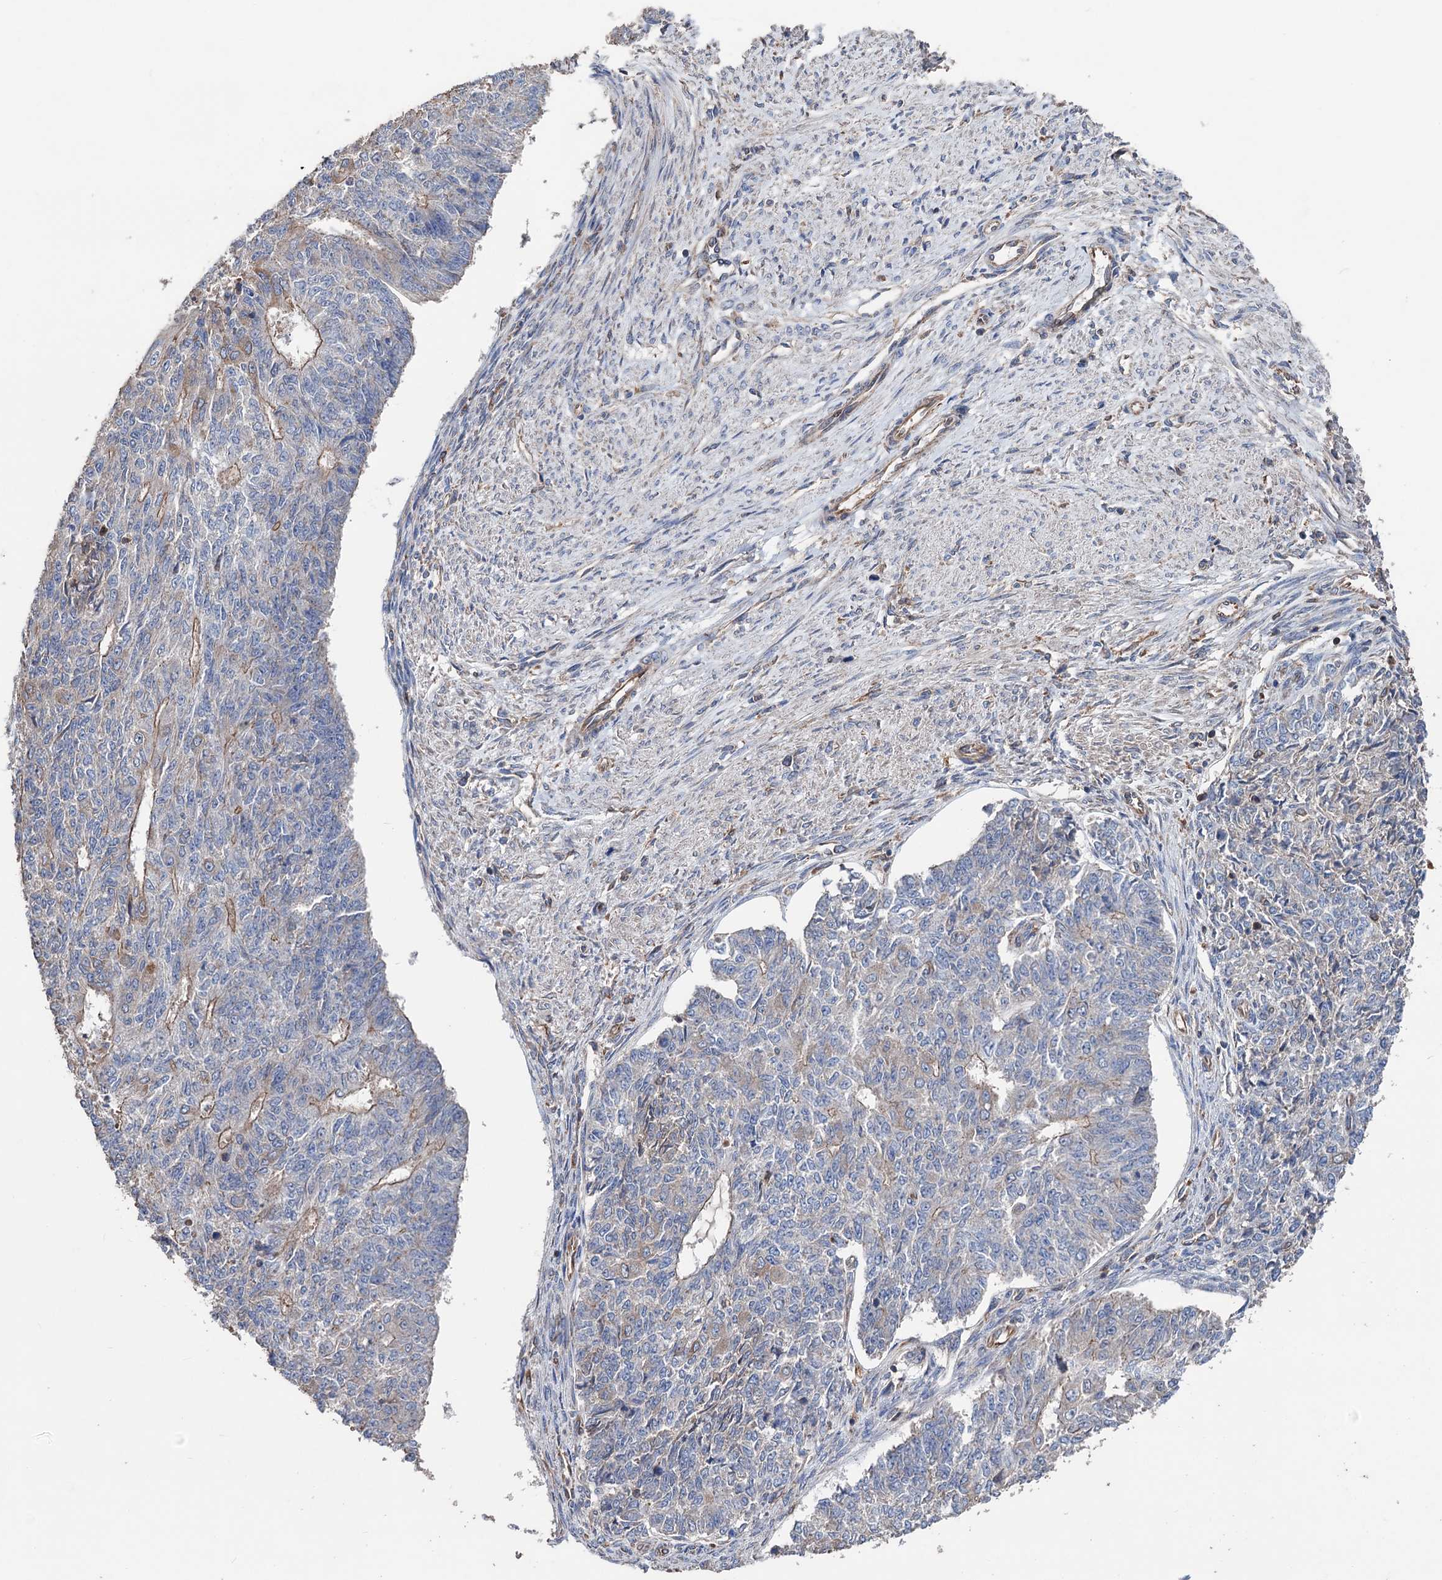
{"staining": {"intensity": "negative", "quantity": "none", "location": "none"}, "tissue": "endometrial cancer", "cell_type": "Tumor cells", "image_type": "cancer", "snomed": [{"axis": "morphology", "description": "Adenocarcinoma, NOS"}, {"axis": "topography", "description": "Endometrium"}], "caption": "Tumor cells show no significant positivity in endometrial cancer (adenocarcinoma). The staining was performed using DAB (3,3'-diaminobenzidine) to visualize the protein expression in brown, while the nuclei were stained in blue with hematoxylin (Magnification: 20x).", "gene": "STING1", "patient": {"sex": "female", "age": 32}}